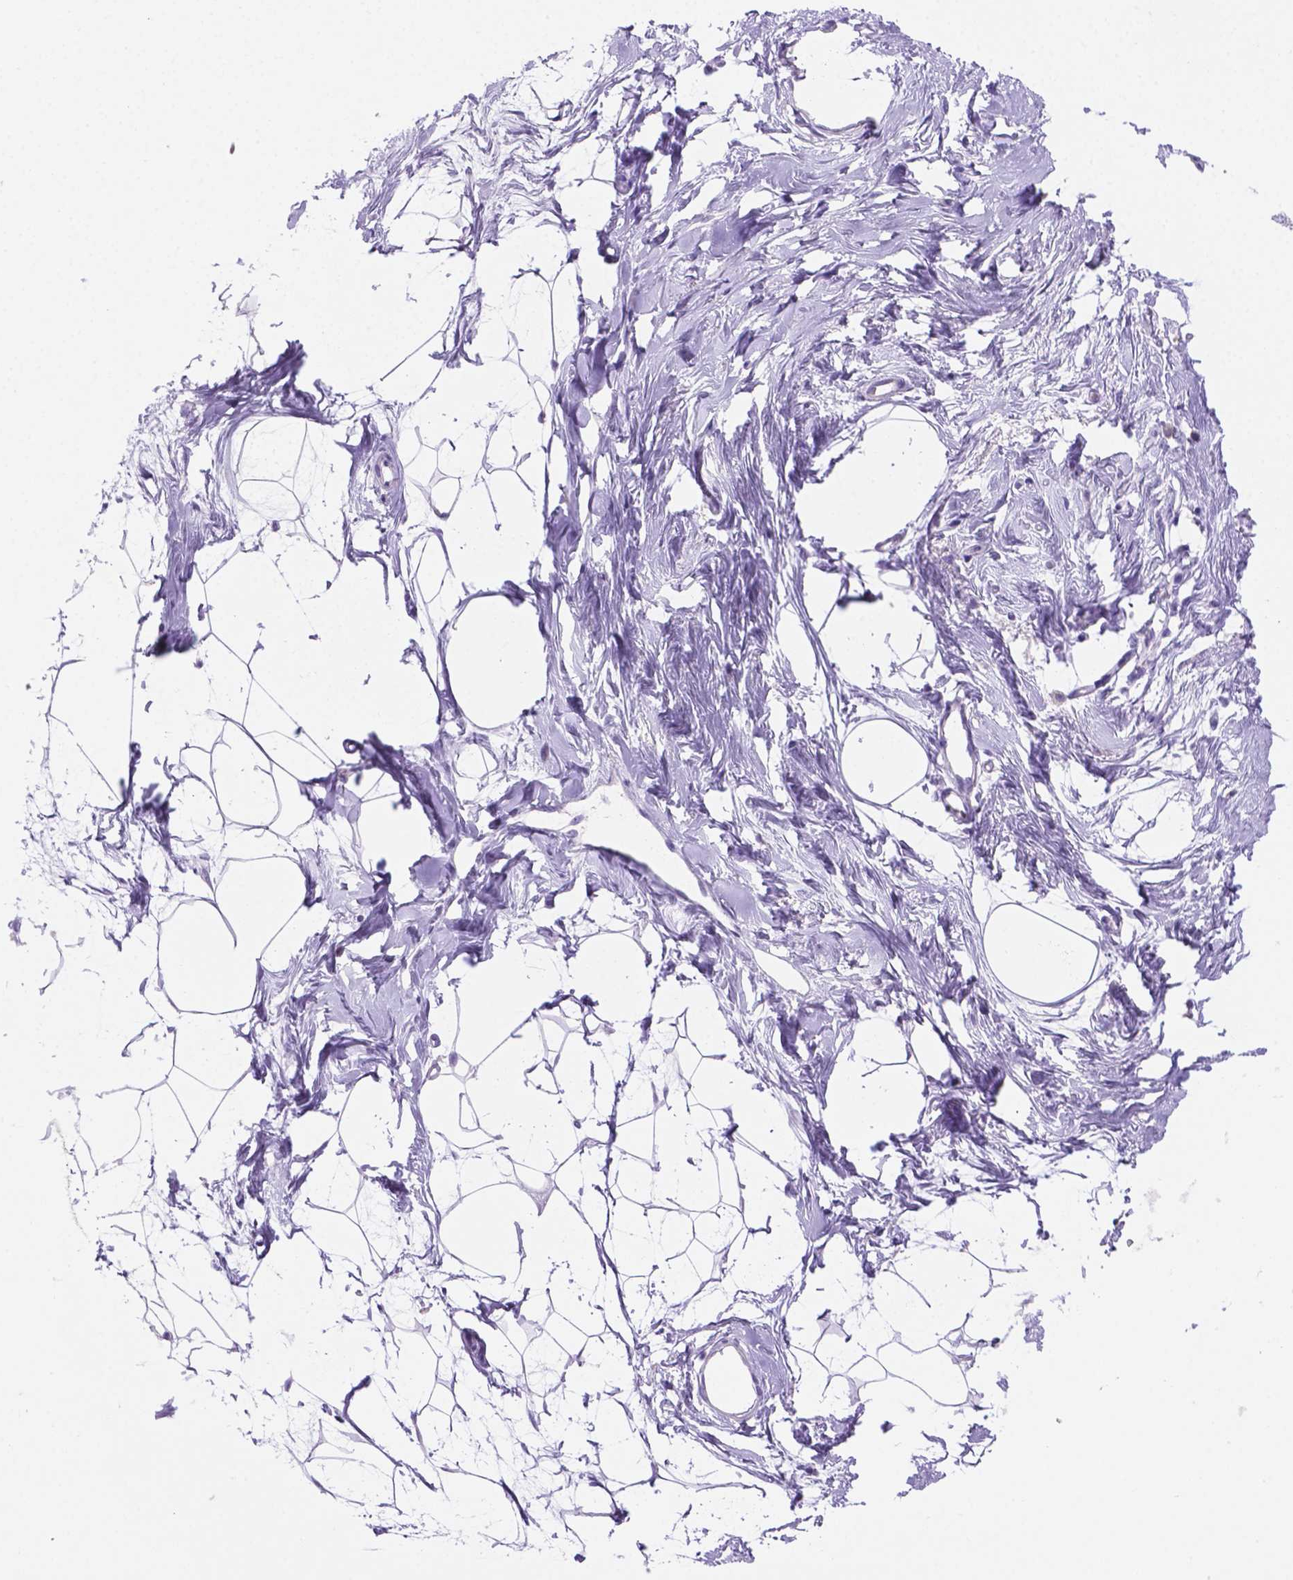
{"staining": {"intensity": "negative", "quantity": "none", "location": "none"}, "tissue": "breast", "cell_type": "Adipocytes", "image_type": "normal", "snomed": [{"axis": "morphology", "description": "Normal tissue, NOS"}, {"axis": "topography", "description": "Breast"}], "caption": "Protein analysis of benign breast demonstrates no significant expression in adipocytes. Nuclei are stained in blue.", "gene": "GRIN2B", "patient": {"sex": "female", "age": 45}}